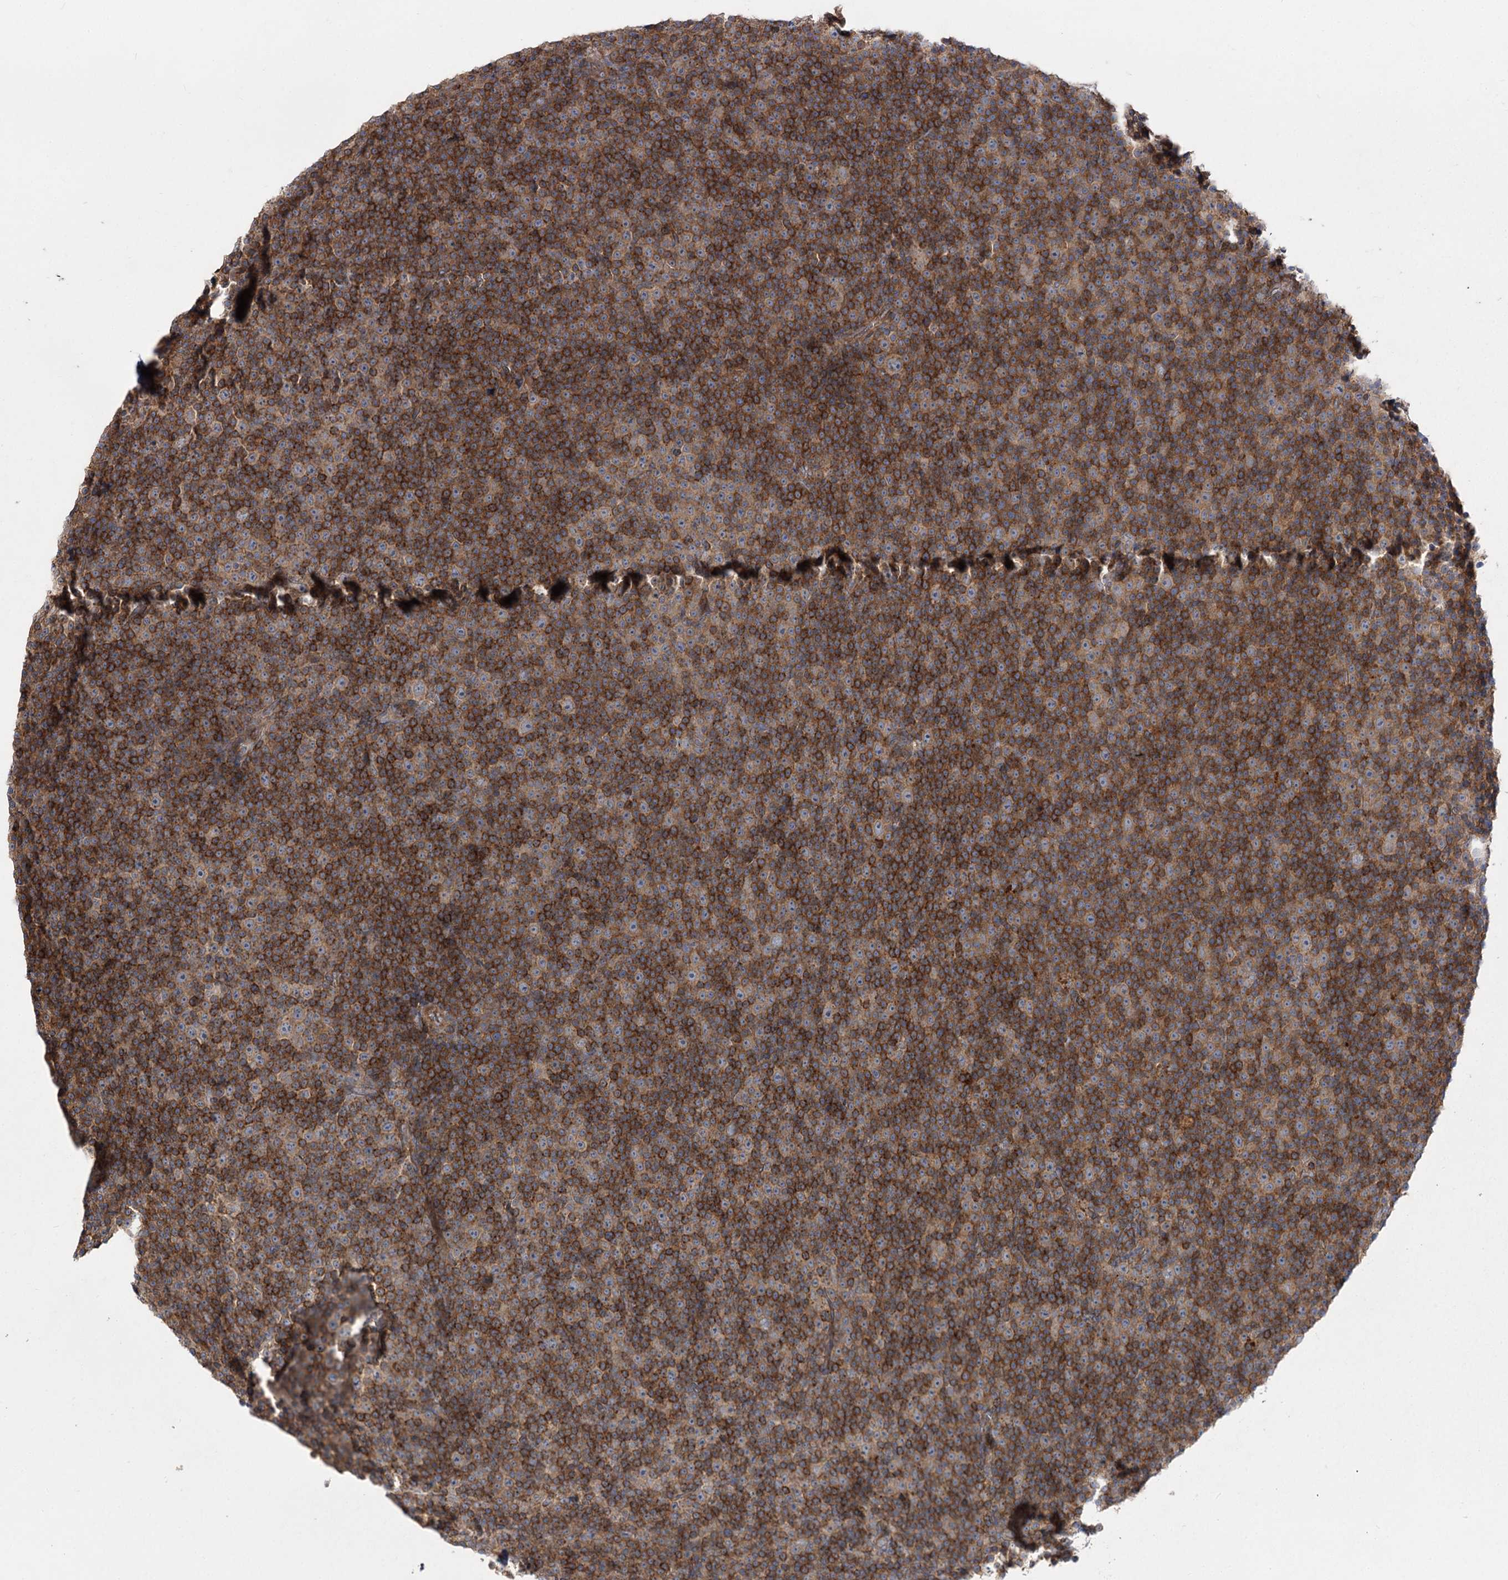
{"staining": {"intensity": "strong", "quantity": ">75%", "location": "cytoplasmic/membranous"}, "tissue": "lymphoma", "cell_type": "Tumor cells", "image_type": "cancer", "snomed": [{"axis": "morphology", "description": "Malignant lymphoma, non-Hodgkin's type, Low grade"}, {"axis": "topography", "description": "Lymph node"}], "caption": "Low-grade malignant lymphoma, non-Hodgkin's type stained with a protein marker demonstrates strong staining in tumor cells.", "gene": "KIAA0825", "patient": {"sex": "female", "age": 67}}